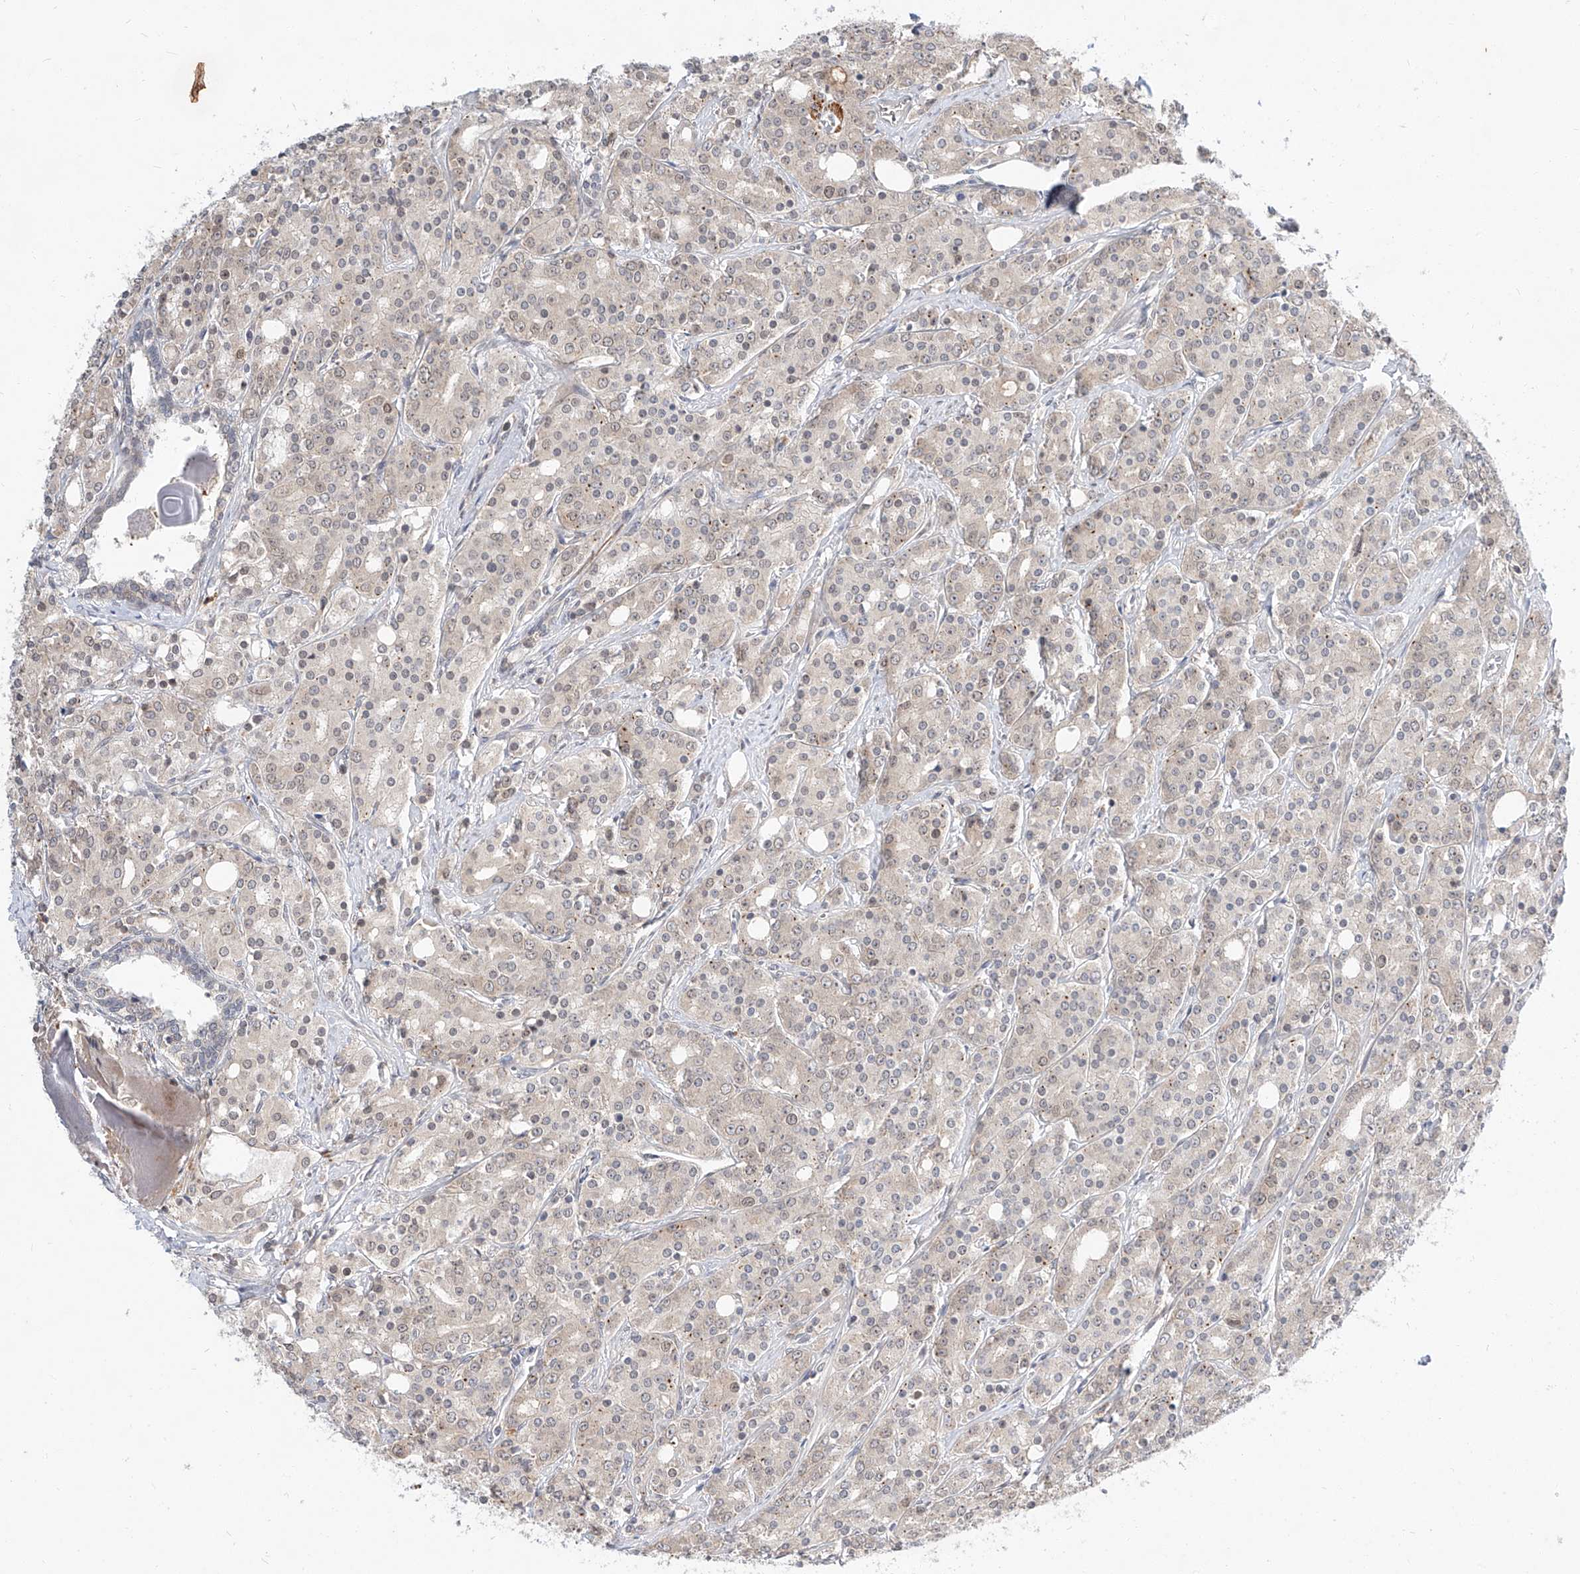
{"staining": {"intensity": "weak", "quantity": "<25%", "location": "cytoplasmic/membranous"}, "tissue": "prostate cancer", "cell_type": "Tumor cells", "image_type": "cancer", "snomed": [{"axis": "morphology", "description": "Adenocarcinoma, High grade"}, {"axis": "topography", "description": "Prostate"}], "caption": "This micrograph is of prostate adenocarcinoma (high-grade) stained with IHC to label a protein in brown with the nuclei are counter-stained blue. There is no staining in tumor cells.", "gene": "DIRAS3", "patient": {"sex": "male", "age": 62}}